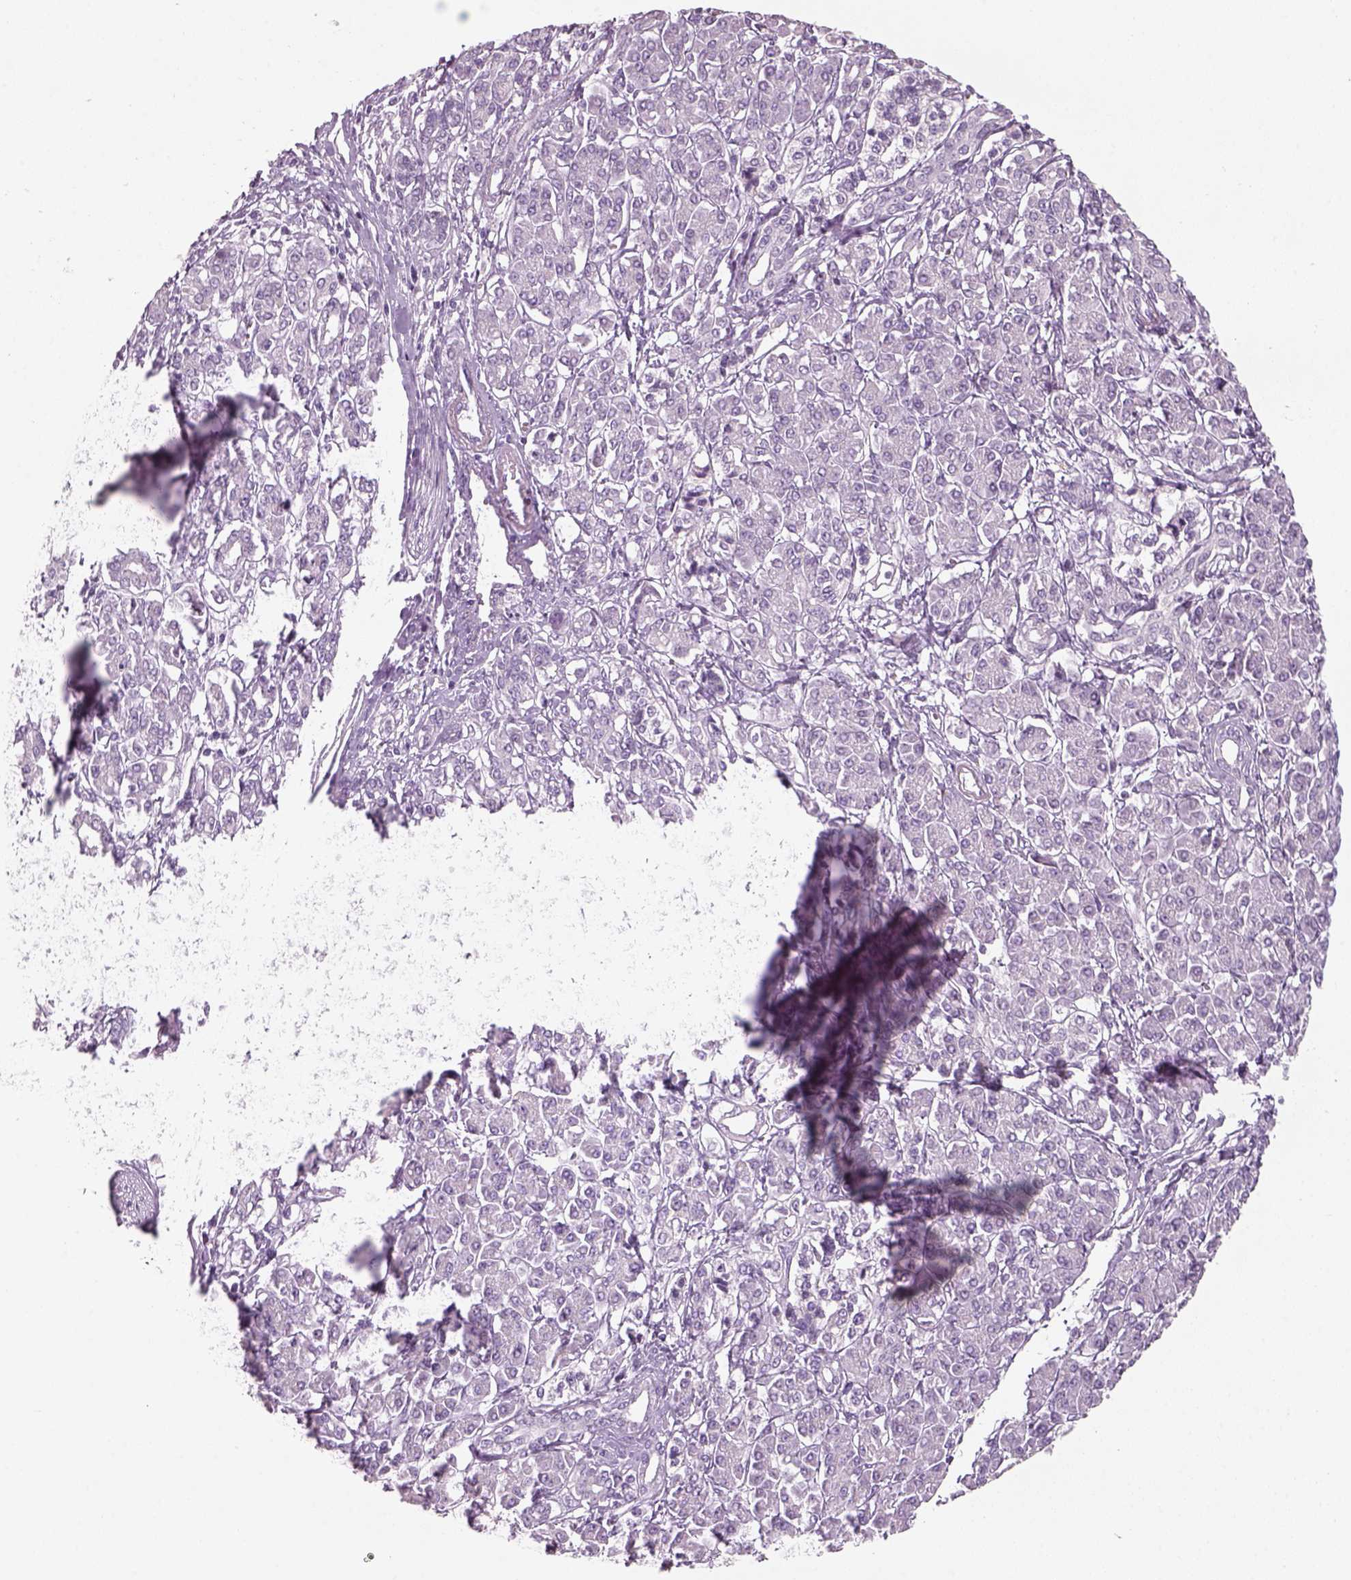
{"staining": {"intensity": "negative", "quantity": "none", "location": "none"}, "tissue": "pancreatic cancer", "cell_type": "Tumor cells", "image_type": "cancer", "snomed": [{"axis": "morphology", "description": "Adenocarcinoma, NOS"}, {"axis": "topography", "description": "Pancreas"}], "caption": "Pancreatic cancer stained for a protein using IHC reveals no staining tumor cells.", "gene": "SLC6A2", "patient": {"sex": "female", "age": 68}}